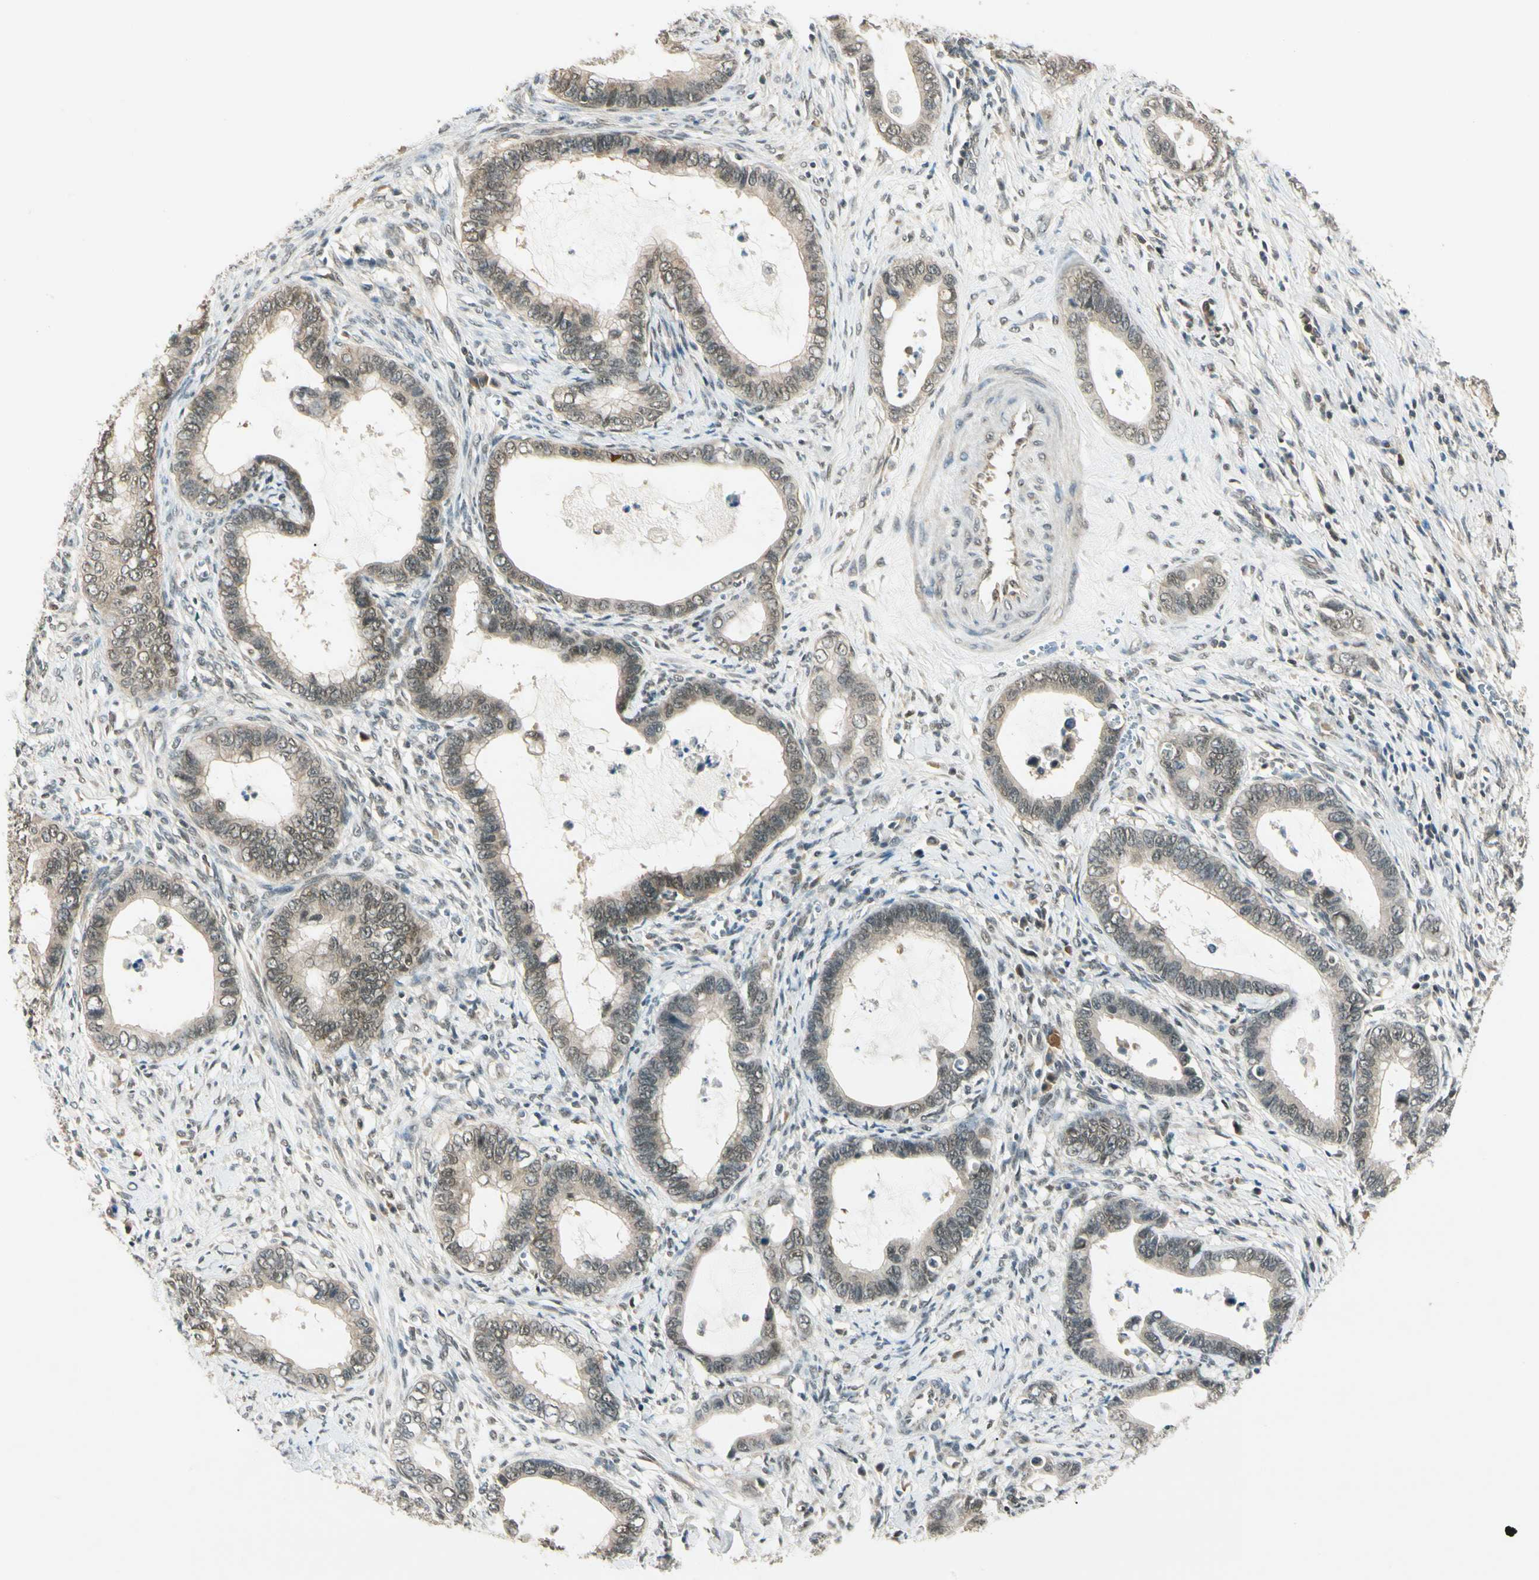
{"staining": {"intensity": "weak", "quantity": ">75%", "location": "cytoplasmic/membranous,nuclear"}, "tissue": "cervical cancer", "cell_type": "Tumor cells", "image_type": "cancer", "snomed": [{"axis": "morphology", "description": "Adenocarcinoma, NOS"}, {"axis": "topography", "description": "Cervix"}], "caption": "Protein staining demonstrates weak cytoplasmic/membranous and nuclear staining in approximately >75% of tumor cells in cervical cancer (adenocarcinoma).", "gene": "ZSCAN12", "patient": {"sex": "female", "age": 44}}